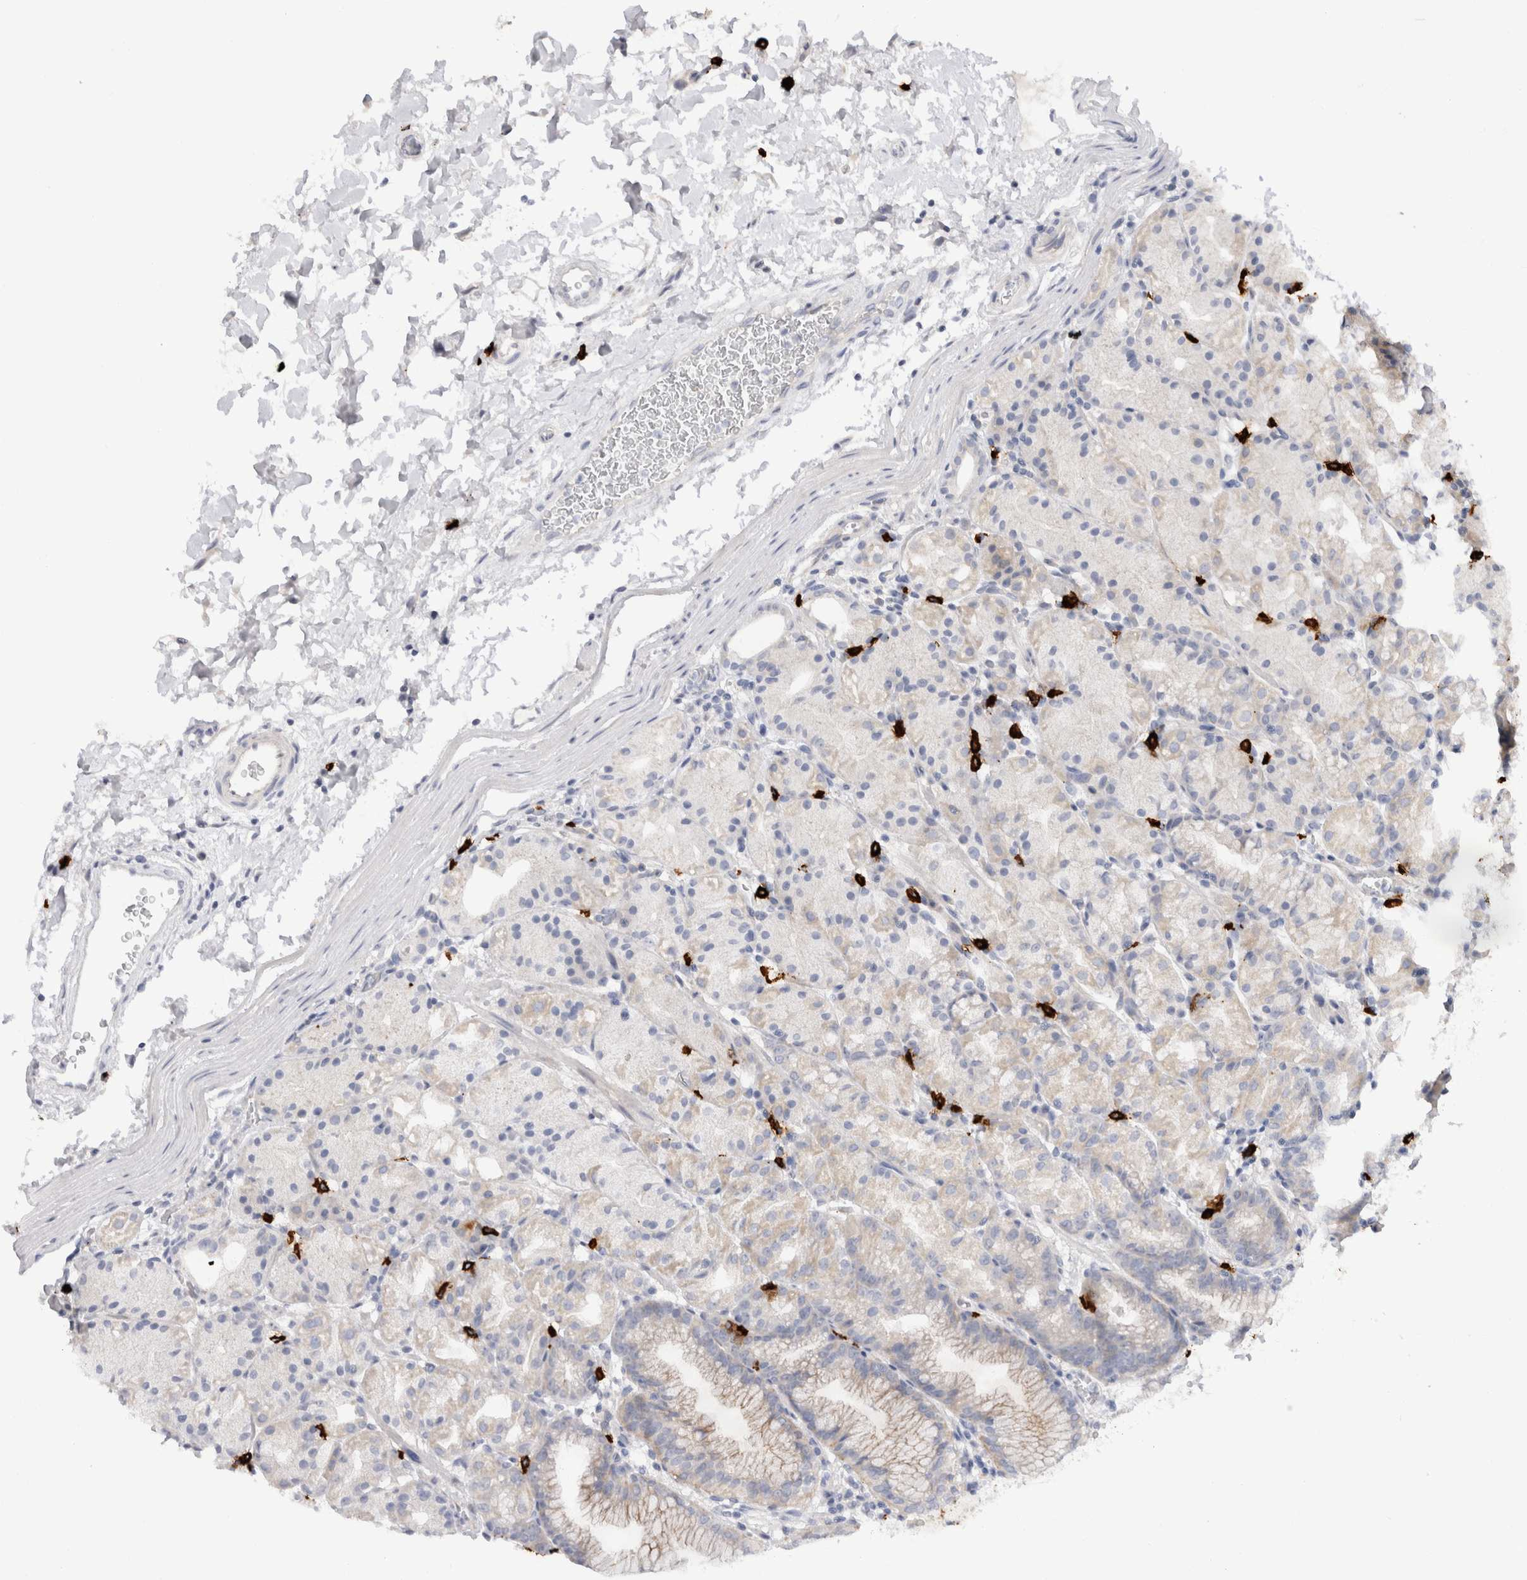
{"staining": {"intensity": "moderate", "quantity": "<25%", "location": "cytoplasmic/membranous"}, "tissue": "stomach", "cell_type": "Glandular cells", "image_type": "normal", "snomed": [{"axis": "morphology", "description": "Normal tissue, NOS"}, {"axis": "topography", "description": "Stomach, upper"}], "caption": "Benign stomach exhibits moderate cytoplasmic/membranous staining in about <25% of glandular cells, visualized by immunohistochemistry.", "gene": "SPINK2", "patient": {"sex": "male", "age": 48}}